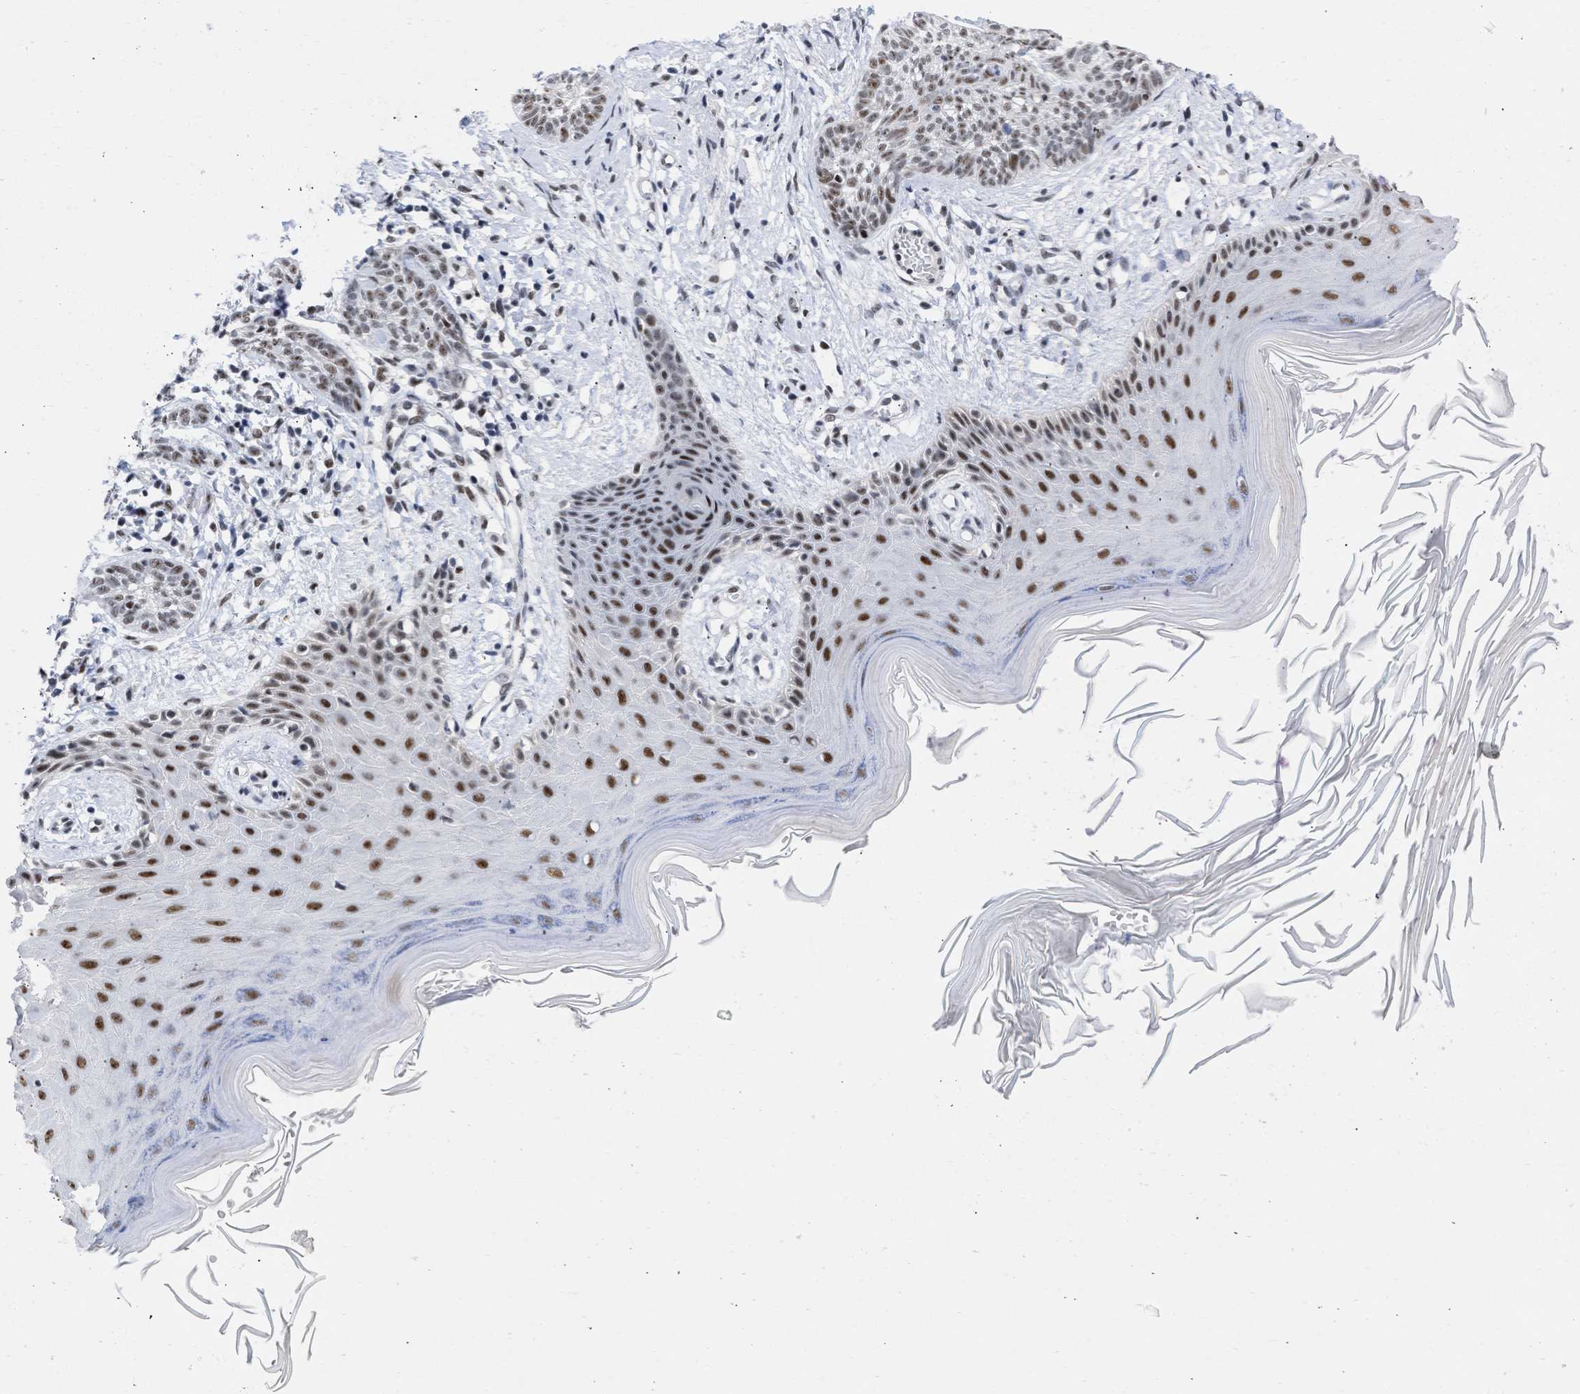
{"staining": {"intensity": "moderate", "quantity": ">75%", "location": "nuclear"}, "tissue": "skin cancer", "cell_type": "Tumor cells", "image_type": "cancer", "snomed": [{"axis": "morphology", "description": "Basal cell carcinoma"}, {"axis": "topography", "description": "Skin"}], "caption": "IHC image of human skin cancer stained for a protein (brown), which reveals medium levels of moderate nuclear expression in approximately >75% of tumor cells.", "gene": "DDX41", "patient": {"sex": "female", "age": 59}}